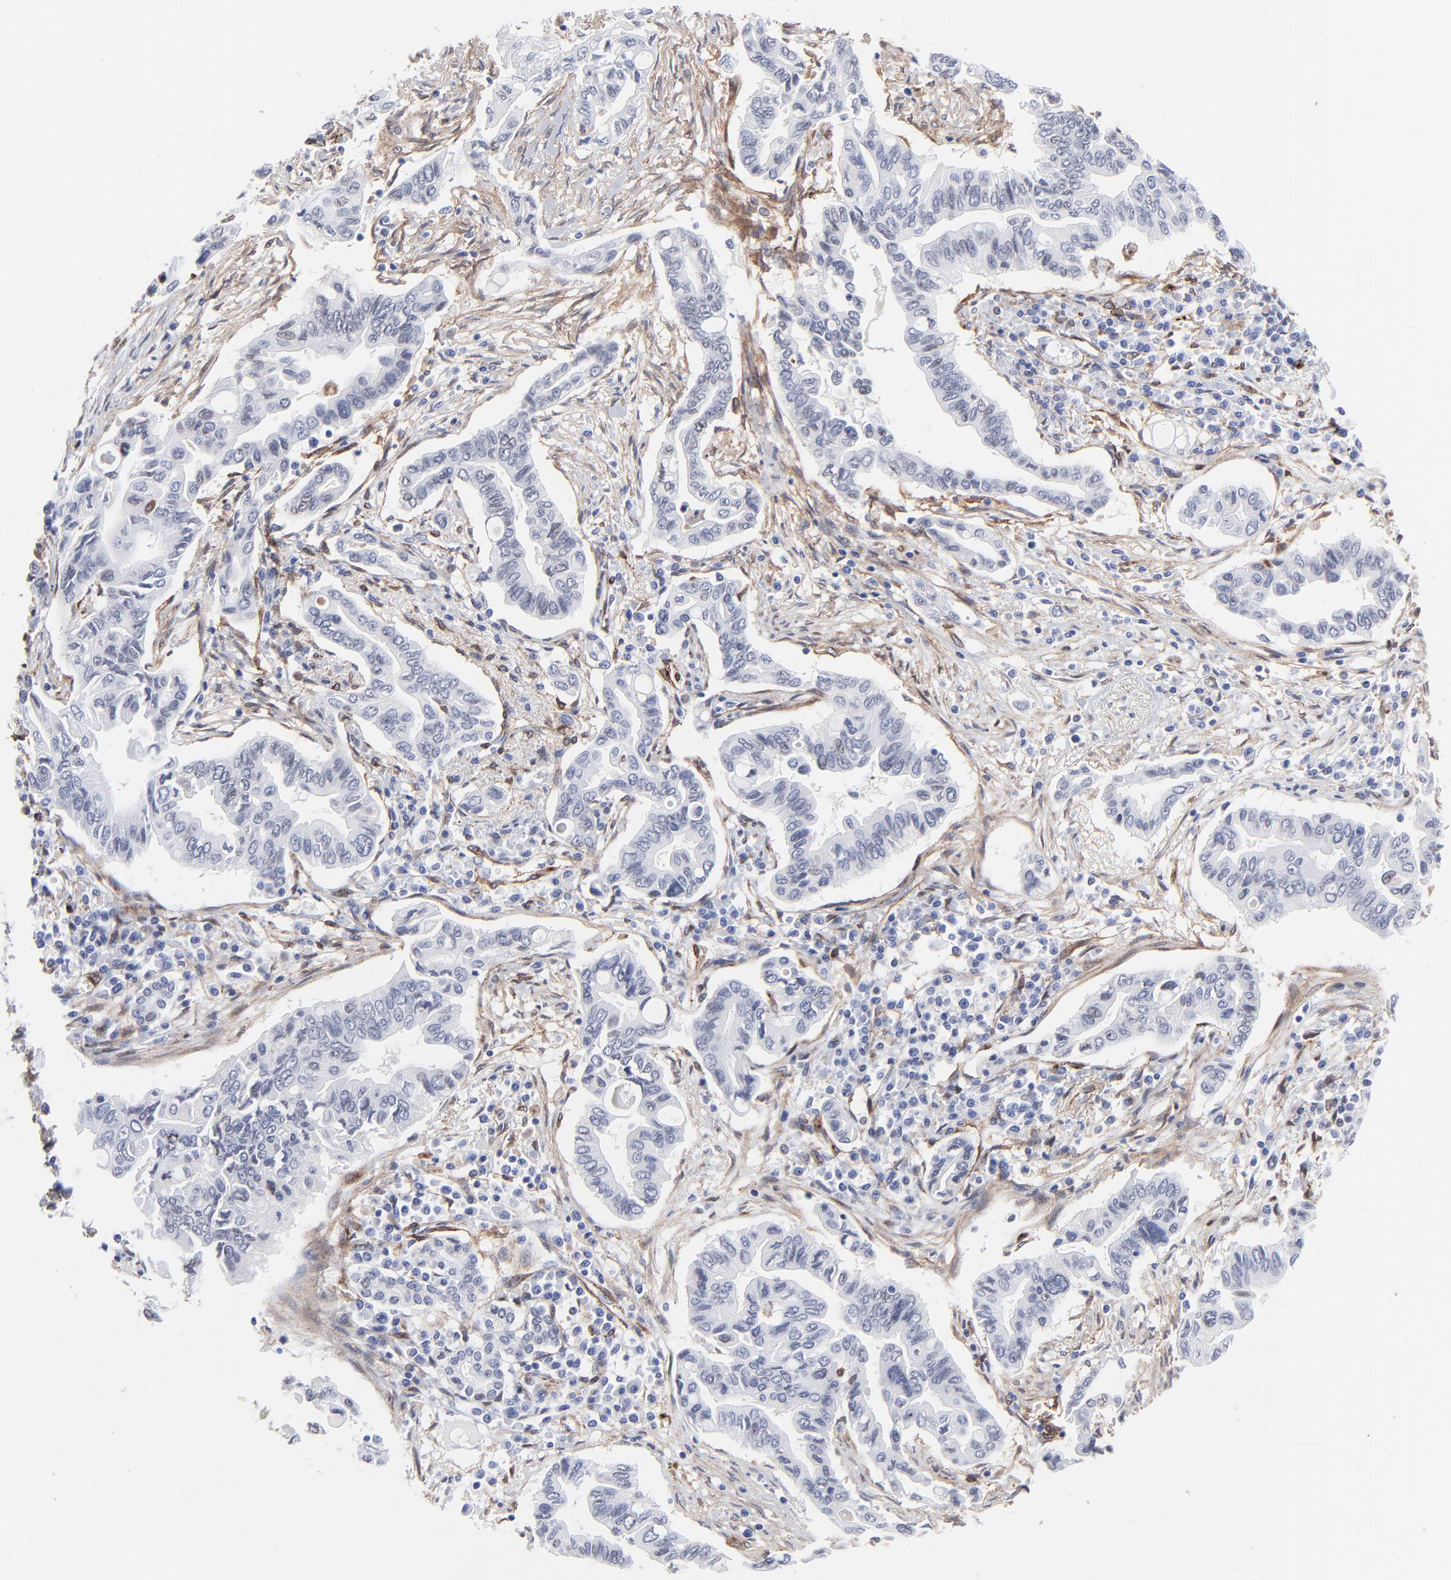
{"staining": {"intensity": "negative", "quantity": "none", "location": "none"}, "tissue": "pancreatic cancer", "cell_type": "Tumor cells", "image_type": "cancer", "snomed": [{"axis": "morphology", "description": "Adenocarcinoma, NOS"}, {"axis": "topography", "description": "Pancreas"}], "caption": "IHC of human adenocarcinoma (pancreatic) displays no staining in tumor cells.", "gene": "PDGFRB", "patient": {"sex": "female", "age": 57}}